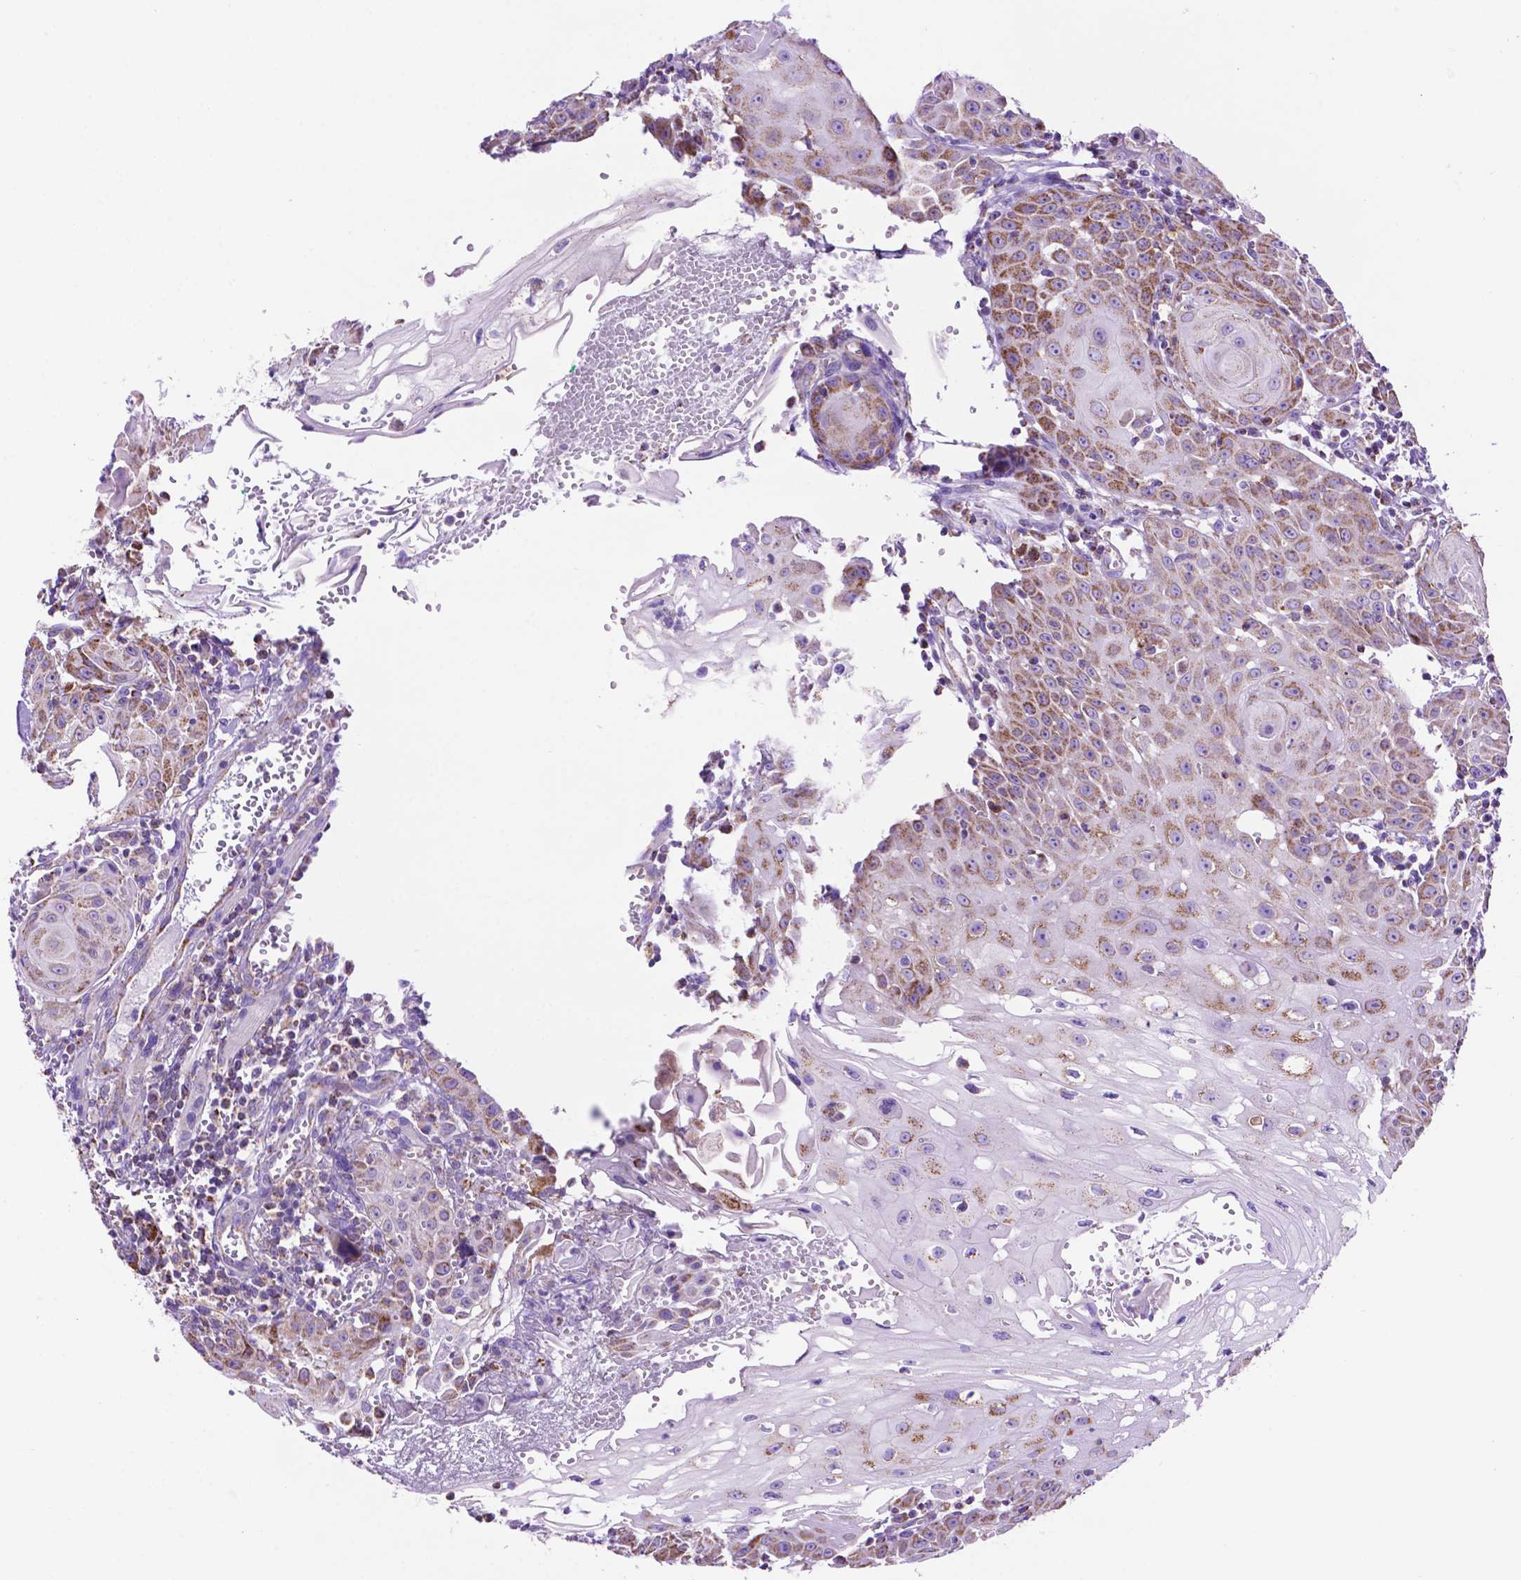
{"staining": {"intensity": "moderate", "quantity": "25%-75%", "location": "cytoplasmic/membranous"}, "tissue": "head and neck cancer", "cell_type": "Tumor cells", "image_type": "cancer", "snomed": [{"axis": "morphology", "description": "Squamous cell carcinoma, NOS"}, {"axis": "topography", "description": "Head-Neck"}], "caption": "Immunohistochemical staining of head and neck squamous cell carcinoma displays moderate cytoplasmic/membranous protein positivity in about 25%-75% of tumor cells.", "gene": "GDPD5", "patient": {"sex": "female", "age": 80}}